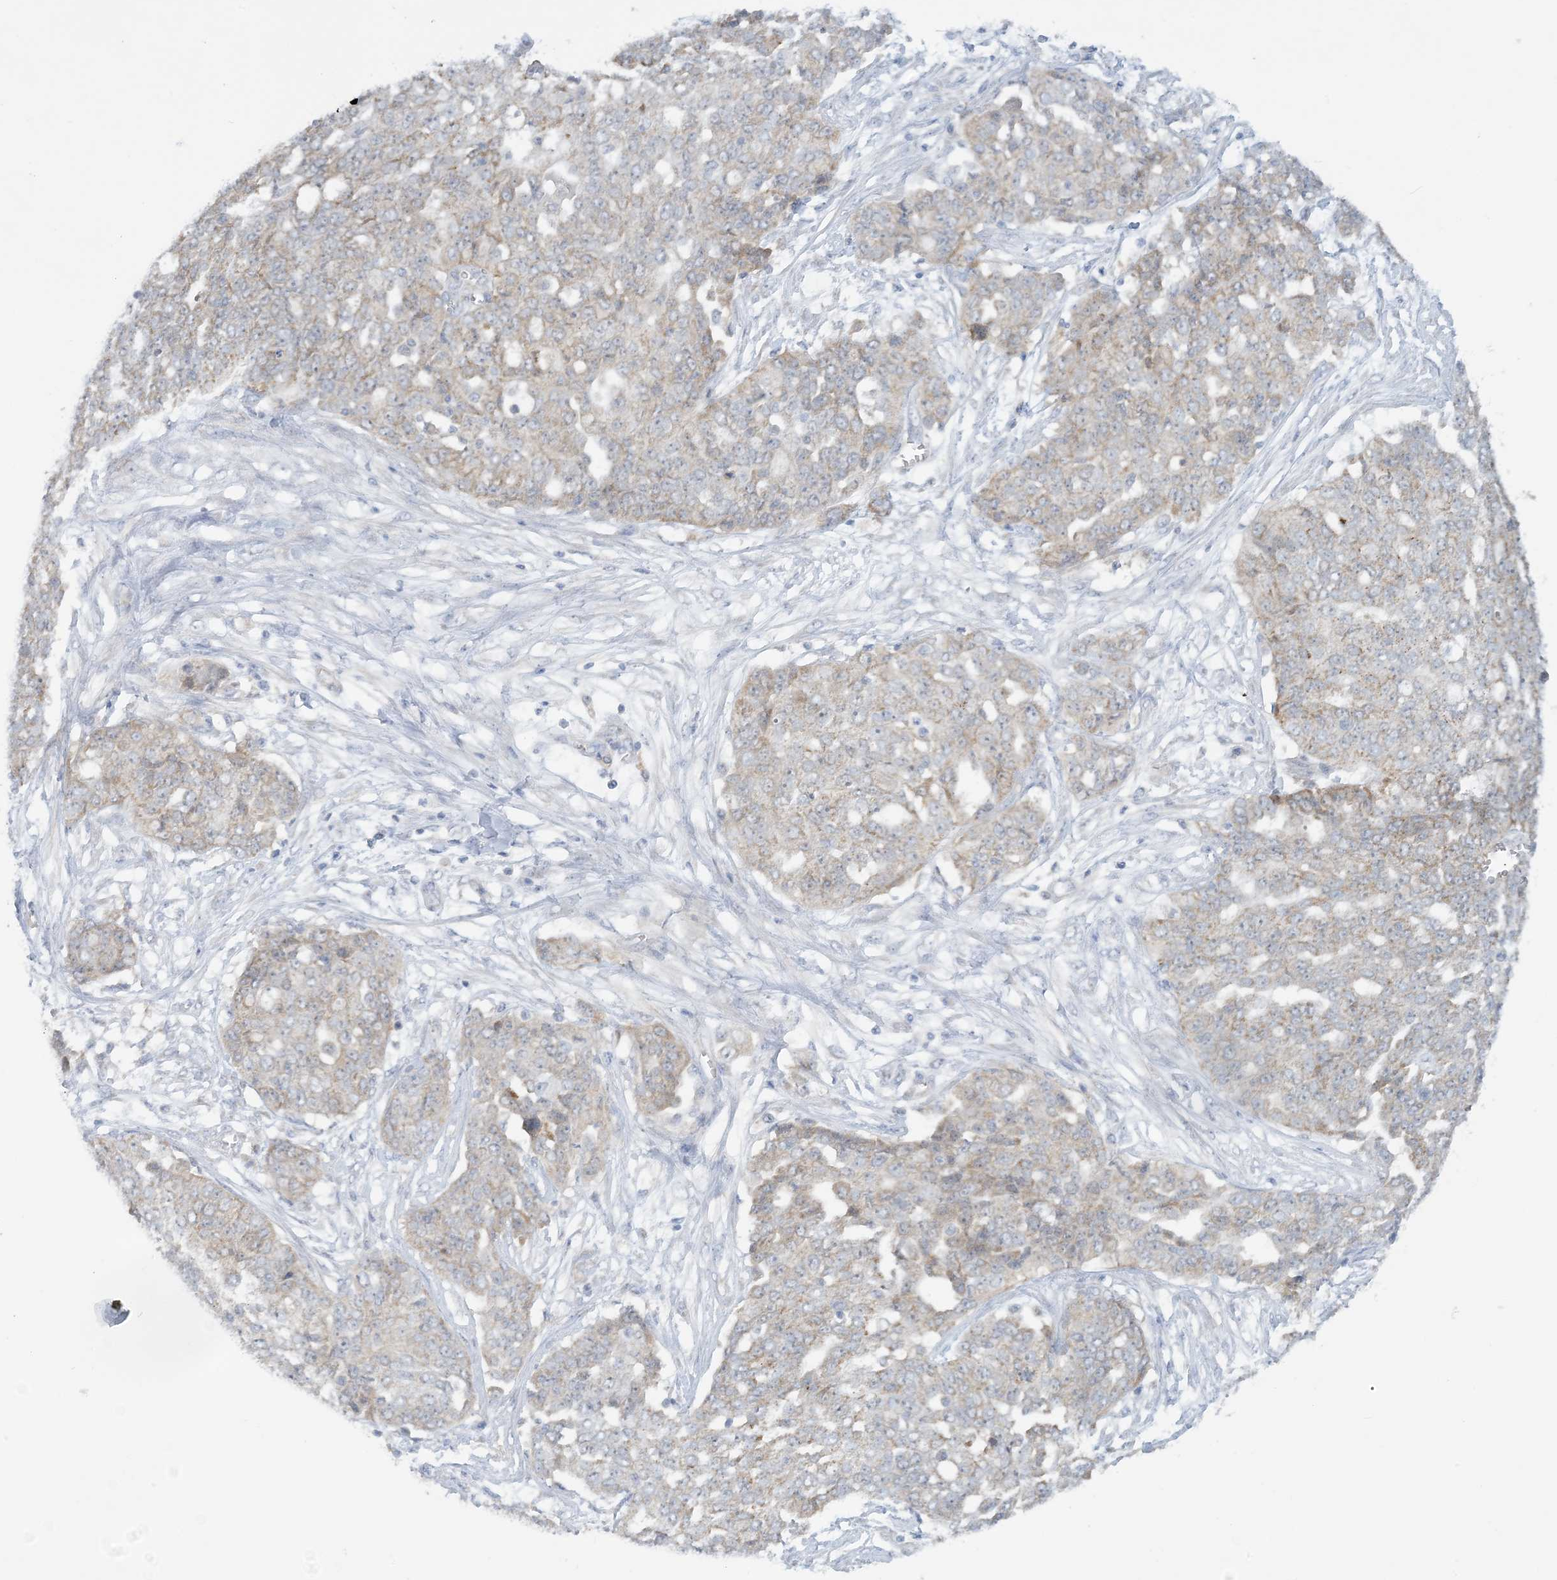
{"staining": {"intensity": "weak", "quantity": "<25%", "location": "cytoplasmic/membranous"}, "tissue": "ovarian cancer", "cell_type": "Tumor cells", "image_type": "cancer", "snomed": [{"axis": "morphology", "description": "Cystadenocarcinoma, serous, NOS"}, {"axis": "topography", "description": "Soft tissue"}, {"axis": "topography", "description": "Ovary"}], "caption": "Micrograph shows no significant protein expression in tumor cells of serous cystadenocarcinoma (ovarian).", "gene": "MRPS18A", "patient": {"sex": "female", "age": 57}}